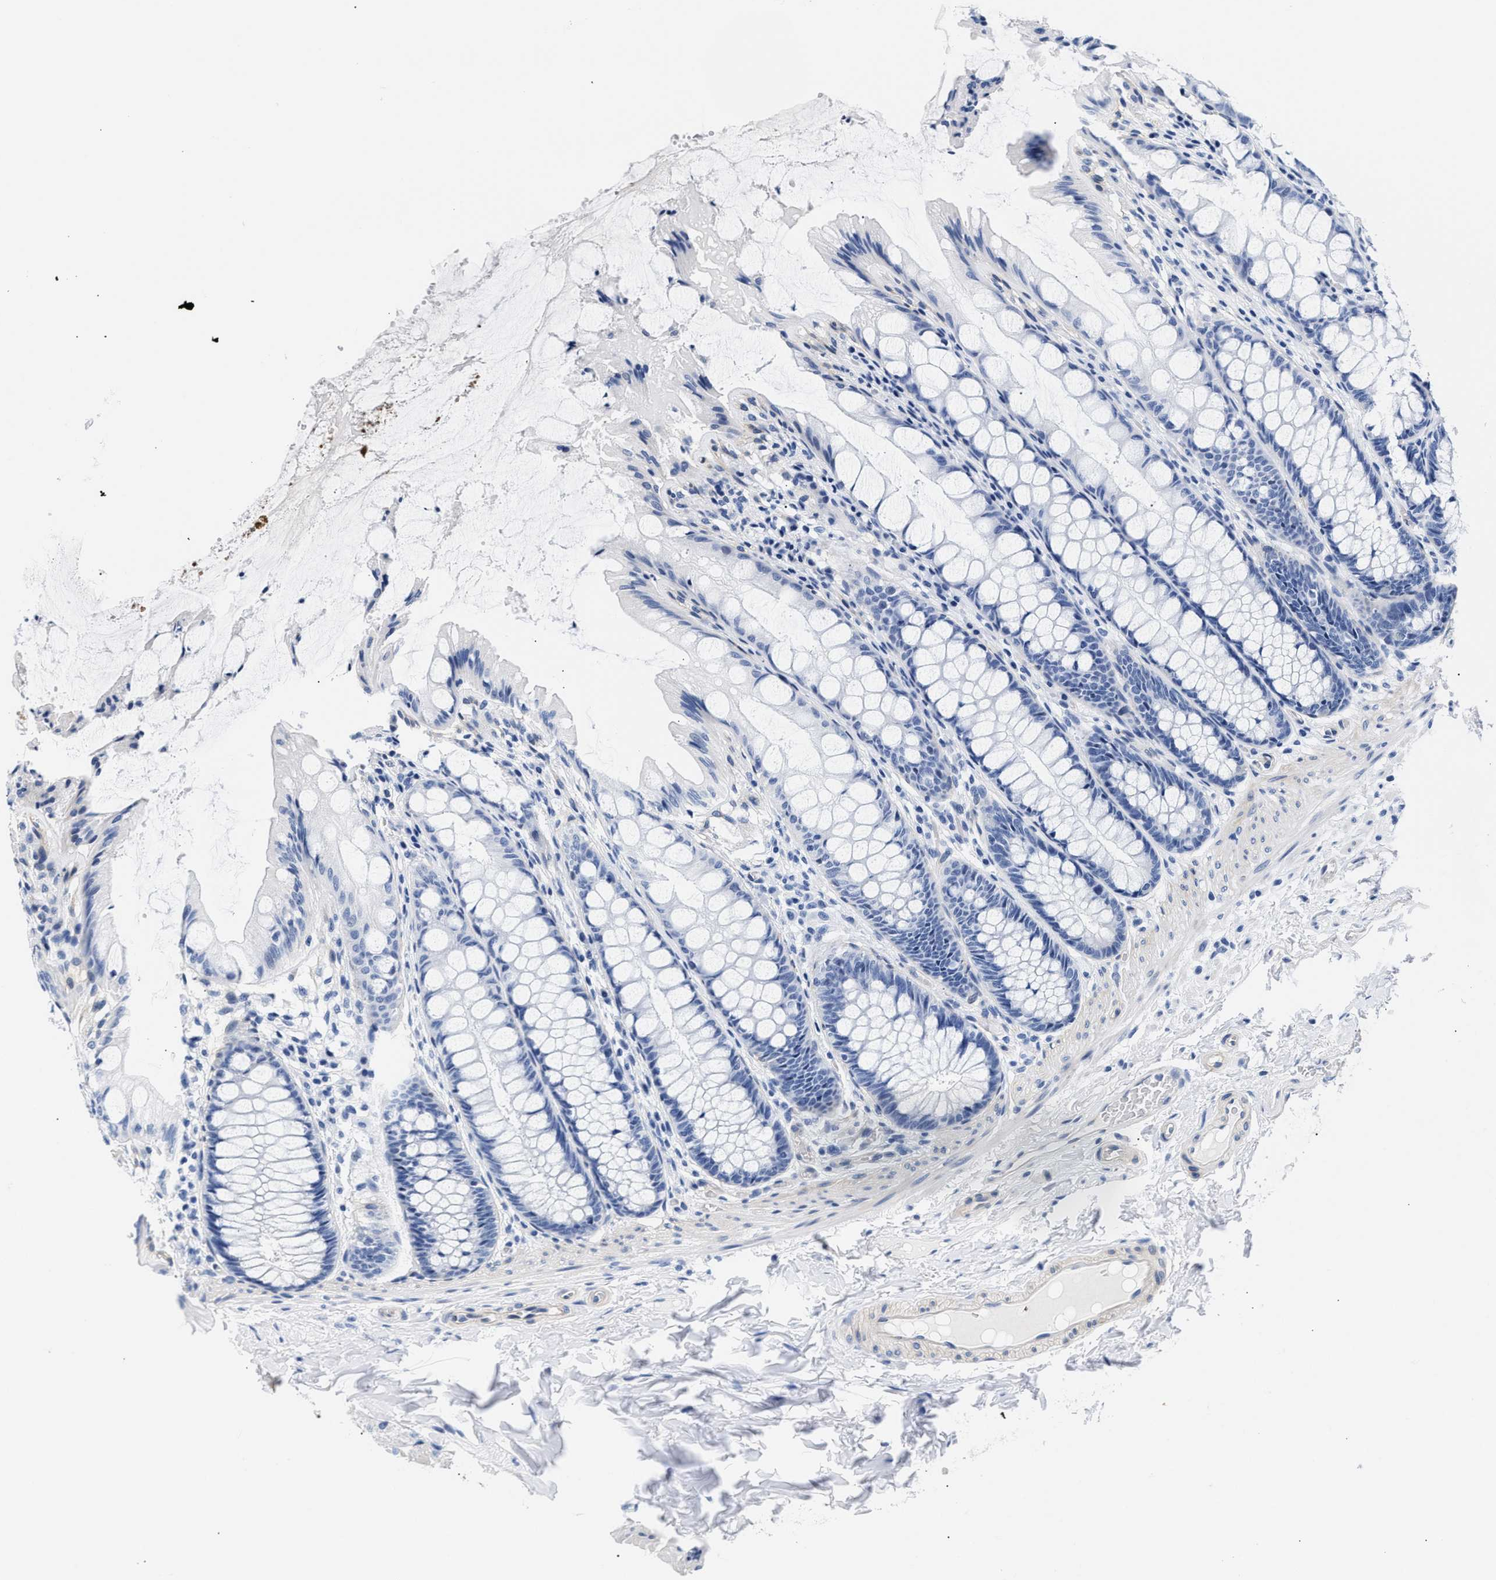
{"staining": {"intensity": "negative", "quantity": "none", "location": "none"}, "tissue": "colon", "cell_type": "Endothelial cells", "image_type": "normal", "snomed": [{"axis": "morphology", "description": "Normal tissue, NOS"}, {"axis": "topography", "description": "Colon"}], "caption": "This is an immunohistochemistry histopathology image of normal colon. There is no positivity in endothelial cells.", "gene": "TRIM29", "patient": {"sex": "male", "age": 47}}